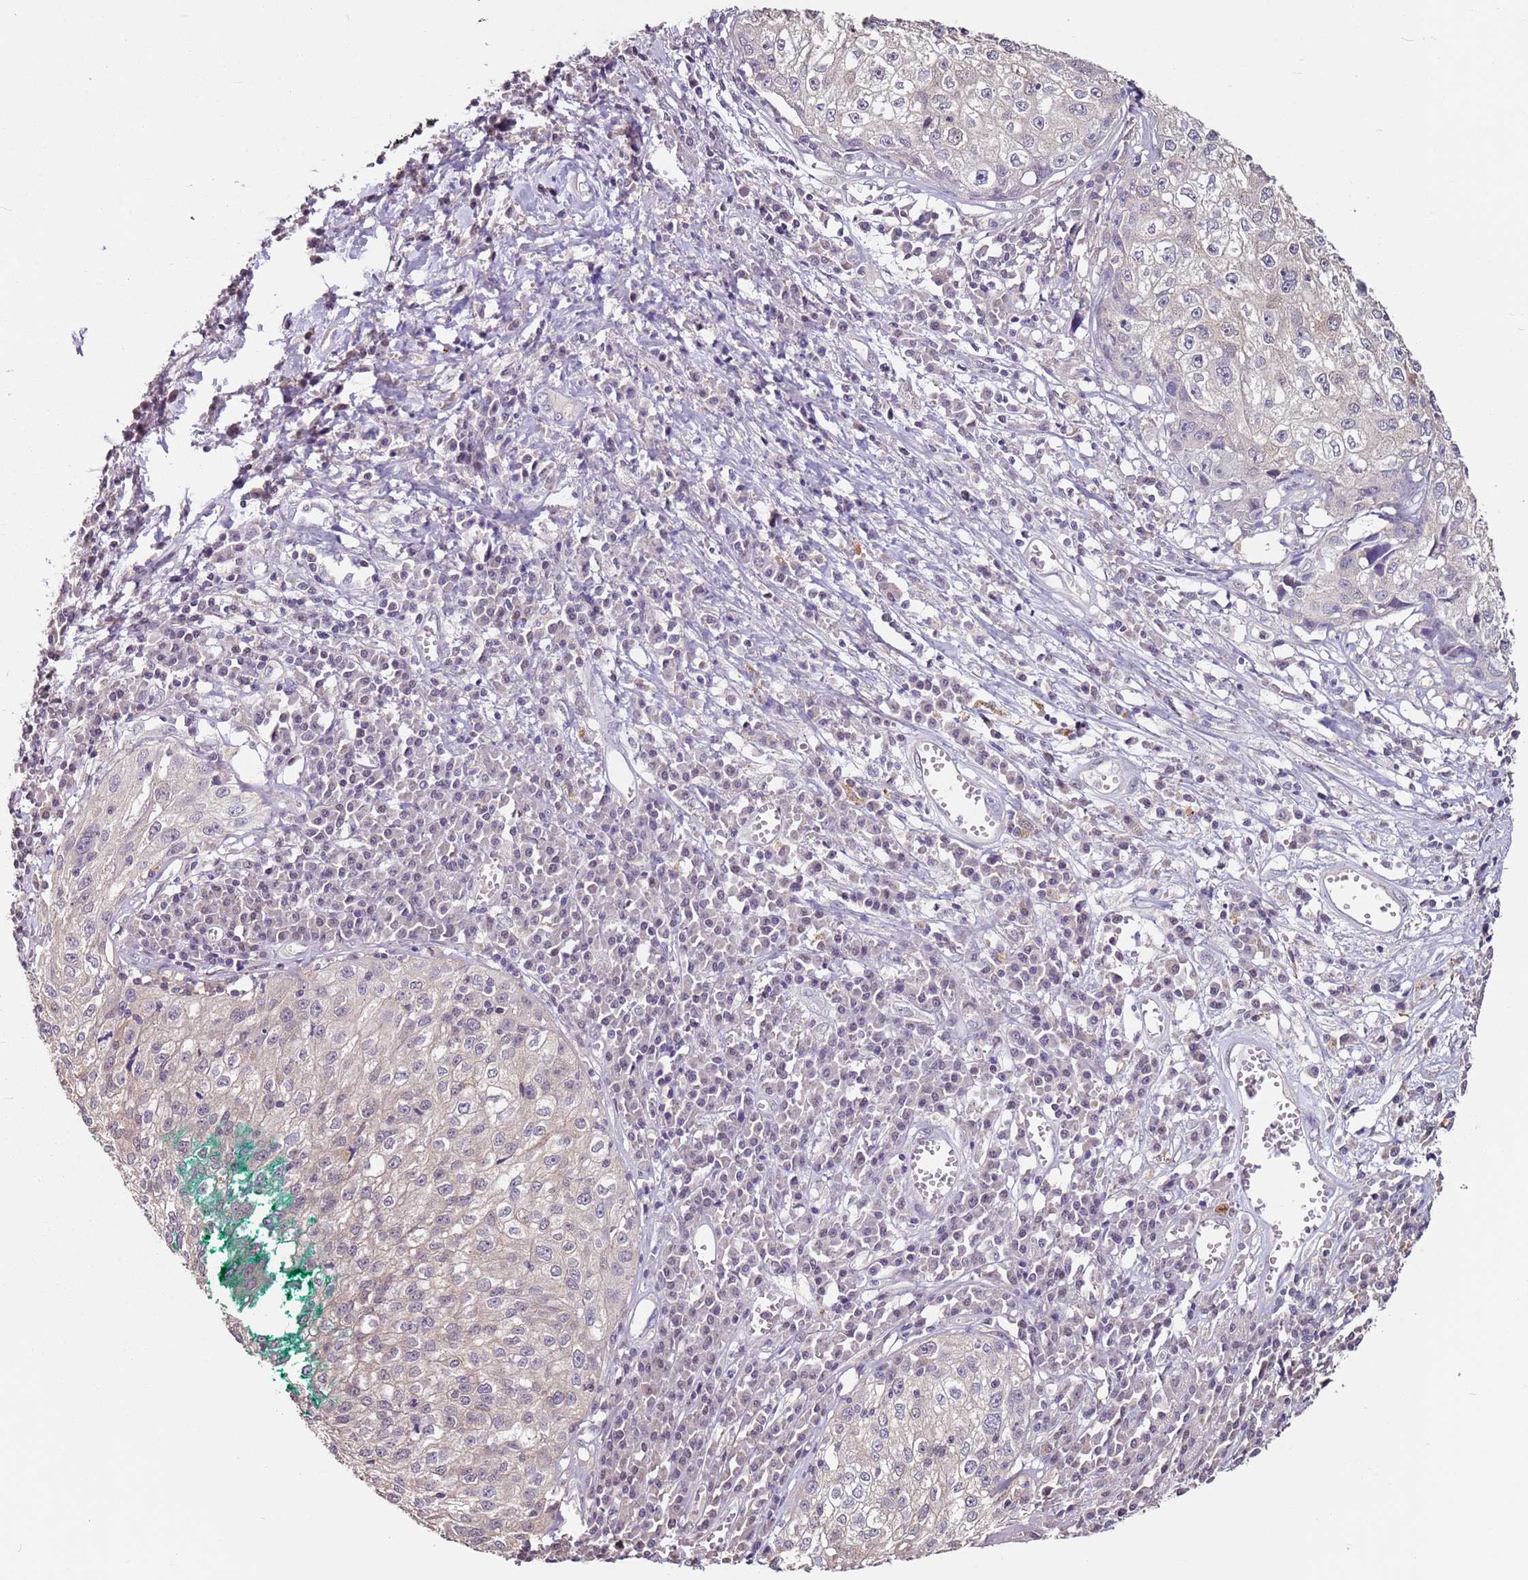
{"staining": {"intensity": "negative", "quantity": "none", "location": "none"}, "tissue": "cervical cancer", "cell_type": "Tumor cells", "image_type": "cancer", "snomed": [{"axis": "morphology", "description": "Squamous cell carcinoma, NOS"}, {"axis": "topography", "description": "Cervix"}], "caption": "Immunohistochemistry of human cervical squamous cell carcinoma exhibits no positivity in tumor cells.", "gene": "MDH1", "patient": {"sex": "female", "age": 57}}